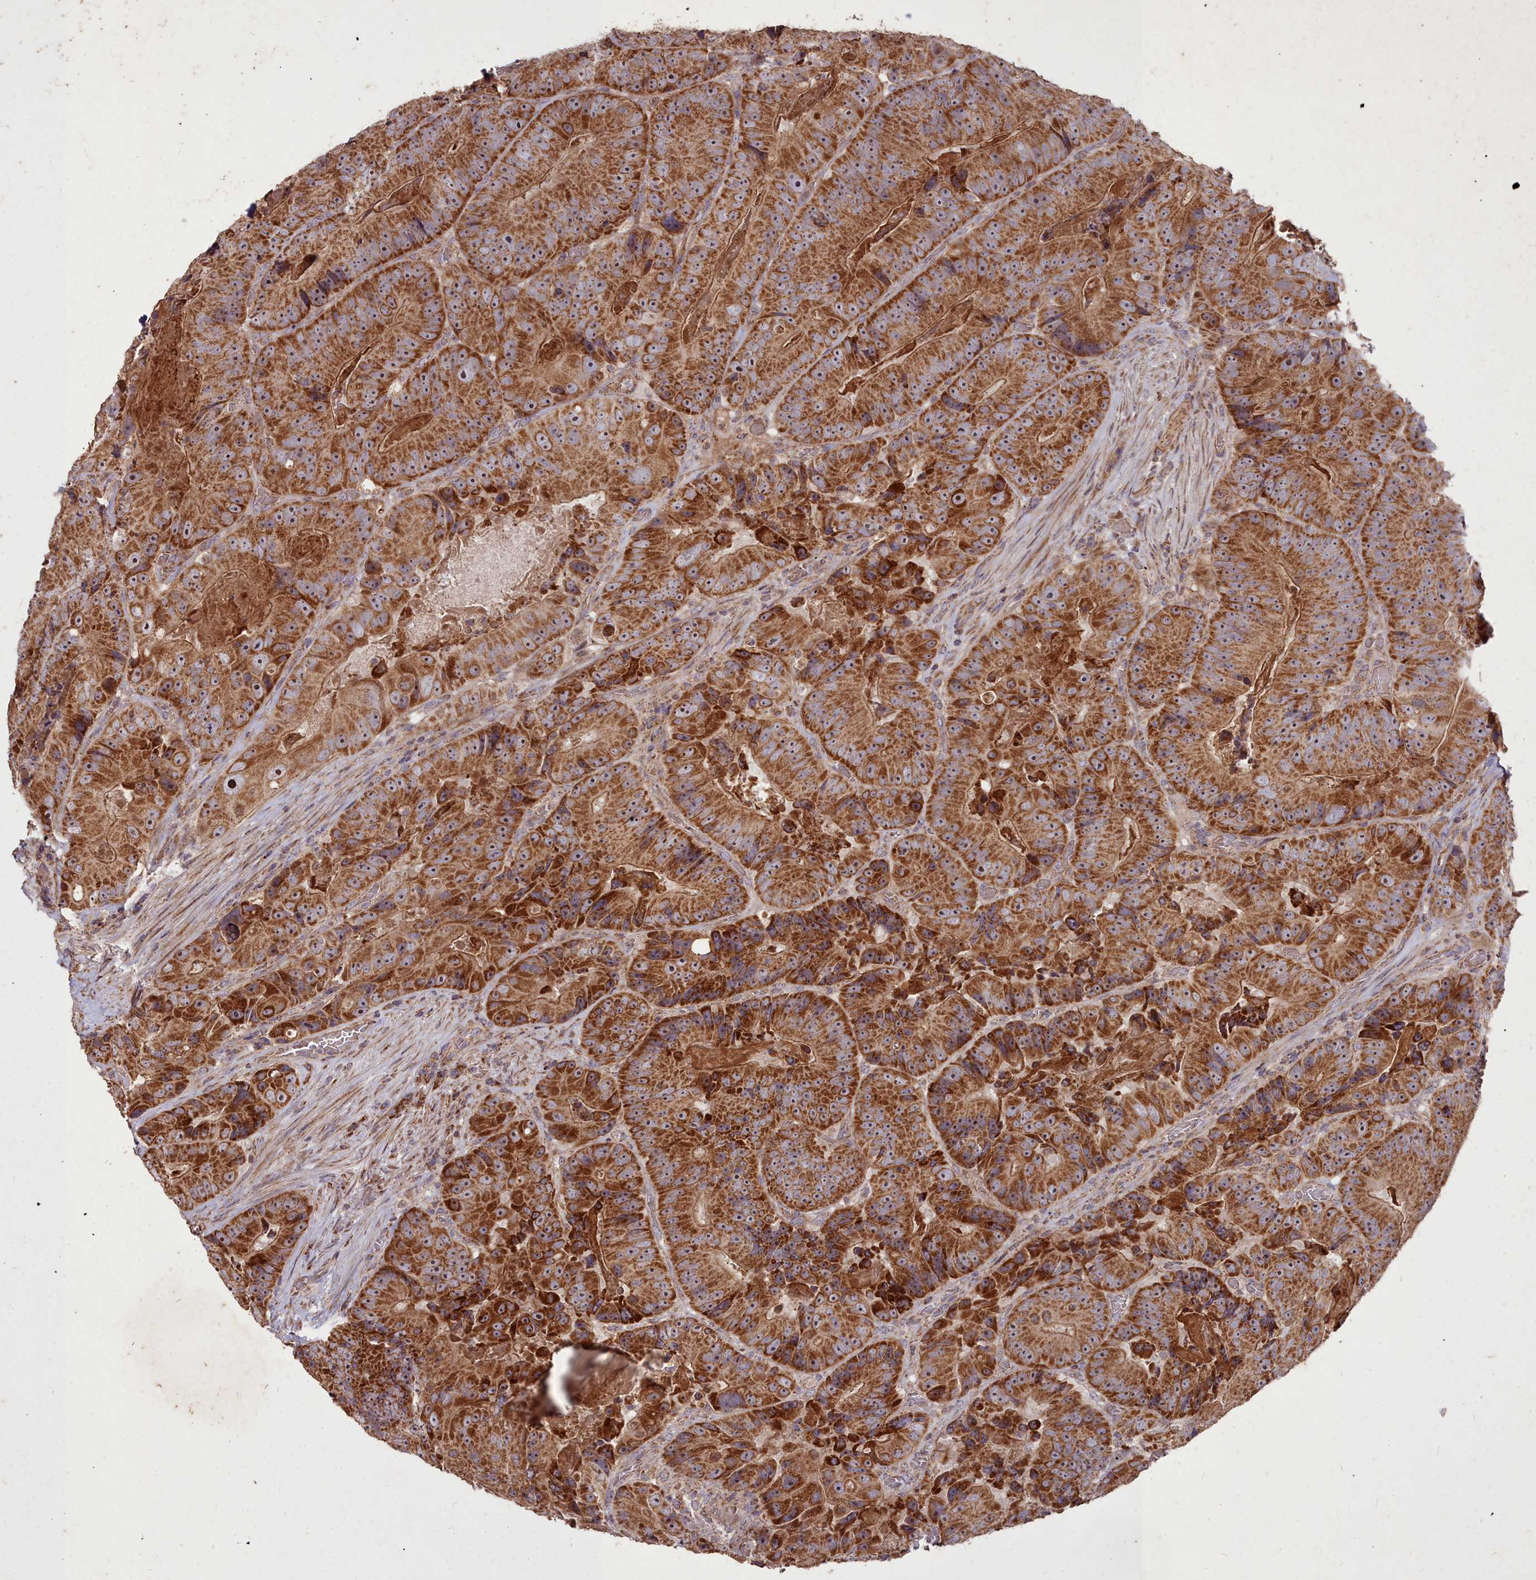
{"staining": {"intensity": "strong", "quantity": ">75%", "location": "cytoplasmic/membranous,nuclear"}, "tissue": "colorectal cancer", "cell_type": "Tumor cells", "image_type": "cancer", "snomed": [{"axis": "morphology", "description": "Adenocarcinoma, NOS"}, {"axis": "topography", "description": "Colon"}], "caption": "Human colorectal cancer stained for a protein (brown) exhibits strong cytoplasmic/membranous and nuclear positive staining in about >75% of tumor cells.", "gene": "COX11", "patient": {"sex": "female", "age": 86}}